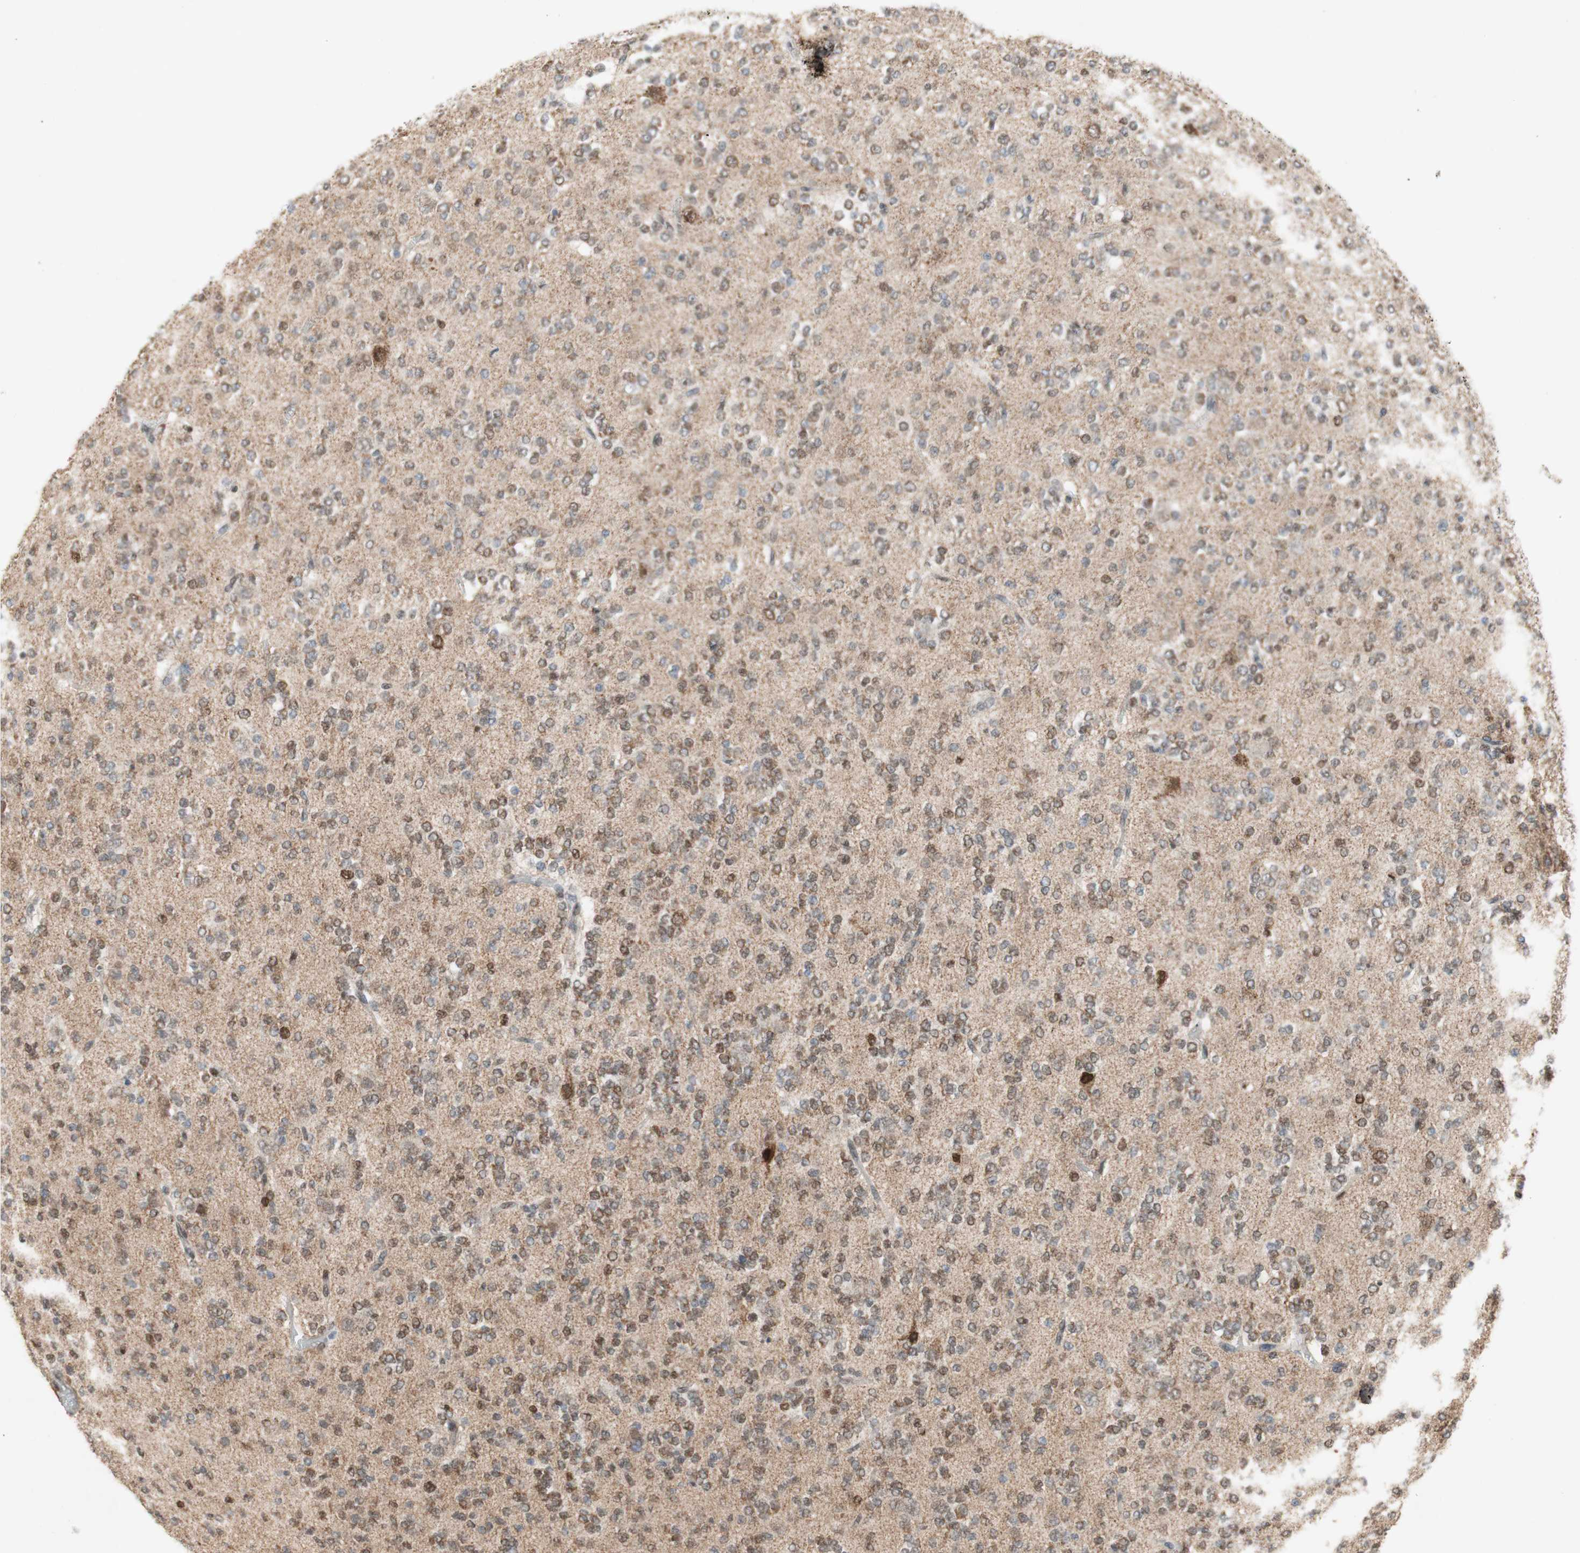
{"staining": {"intensity": "weak", "quantity": "25%-75%", "location": "nuclear"}, "tissue": "glioma", "cell_type": "Tumor cells", "image_type": "cancer", "snomed": [{"axis": "morphology", "description": "Glioma, malignant, Low grade"}, {"axis": "topography", "description": "Brain"}], "caption": "Immunohistochemistry micrograph of neoplastic tissue: glioma stained using immunohistochemistry (IHC) demonstrates low levels of weak protein expression localized specifically in the nuclear of tumor cells, appearing as a nuclear brown color.", "gene": "DNMT3A", "patient": {"sex": "male", "age": 38}}